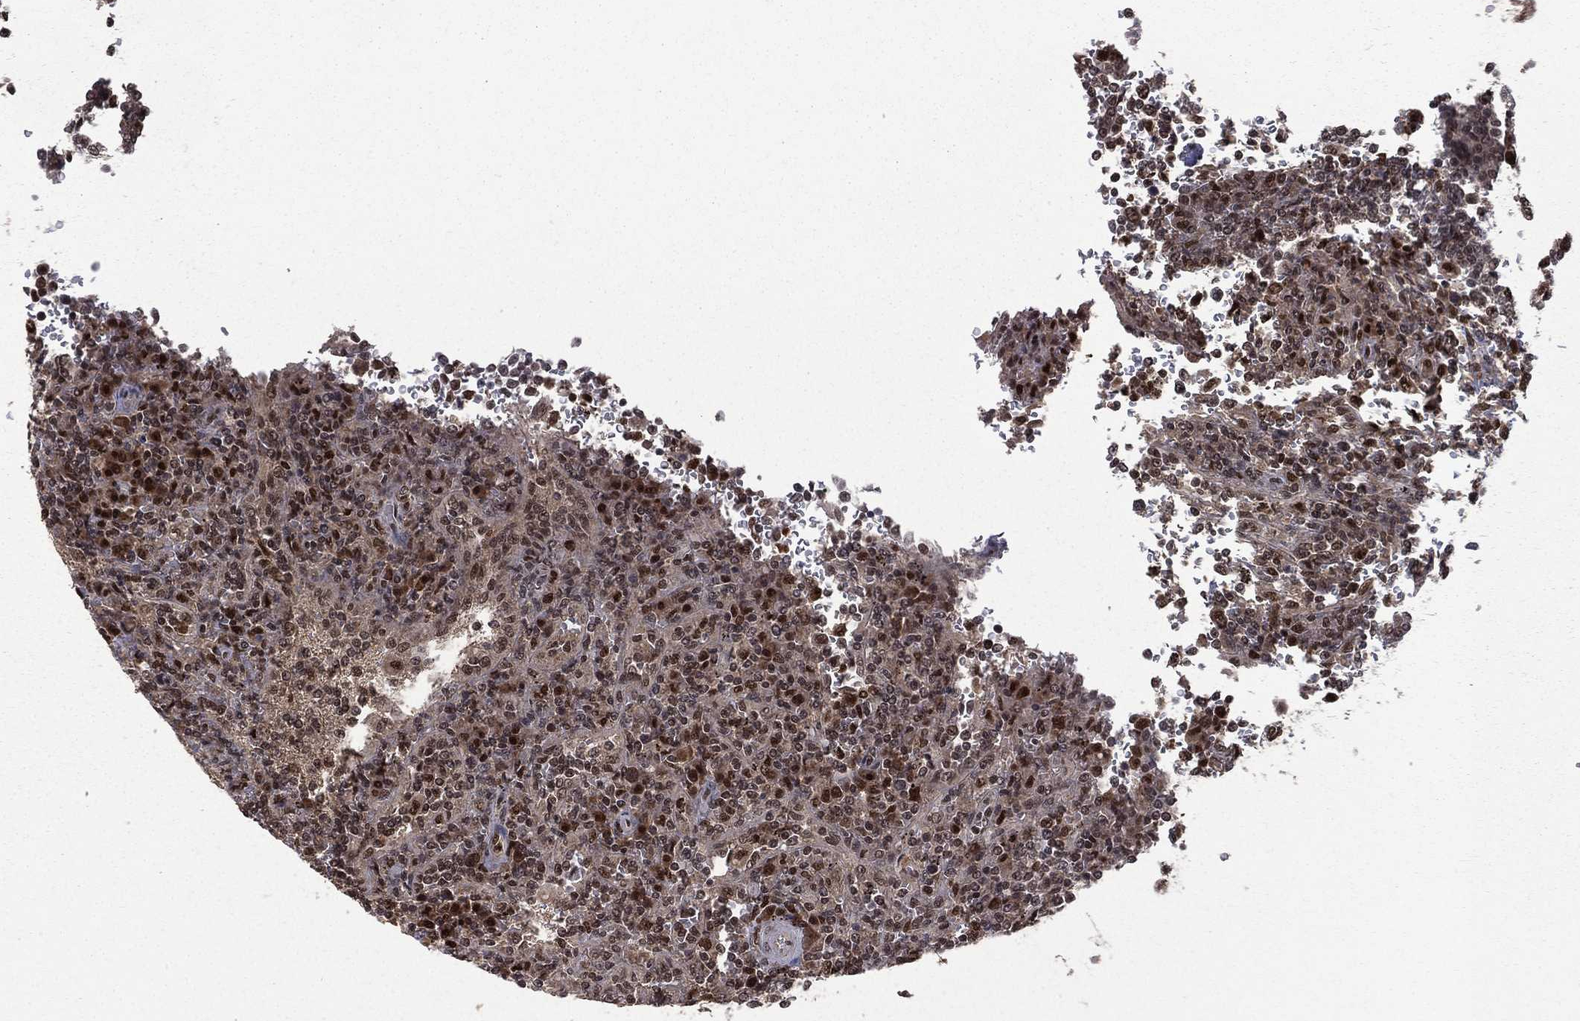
{"staining": {"intensity": "moderate", "quantity": "25%-75%", "location": "nuclear"}, "tissue": "lymphoma", "cell_type": "Tumor cells", "image_type": "cancer", "snomed": [{"axis": "morphology", "description": "Malignant lymphoma, non-Hodgkin's type, Low grade"}, {"axis": "topography", "description": "Spleen"}], "caption": "Brown immunohistochemical staining in human malignant lymphoma, non-Hodgkin's type (low-grade) shows moderate nuclear staining in approximately 25%-75% of tumor cells.", "gene": "JMJD6", "patient": {"sex": "male", "age": 62}}